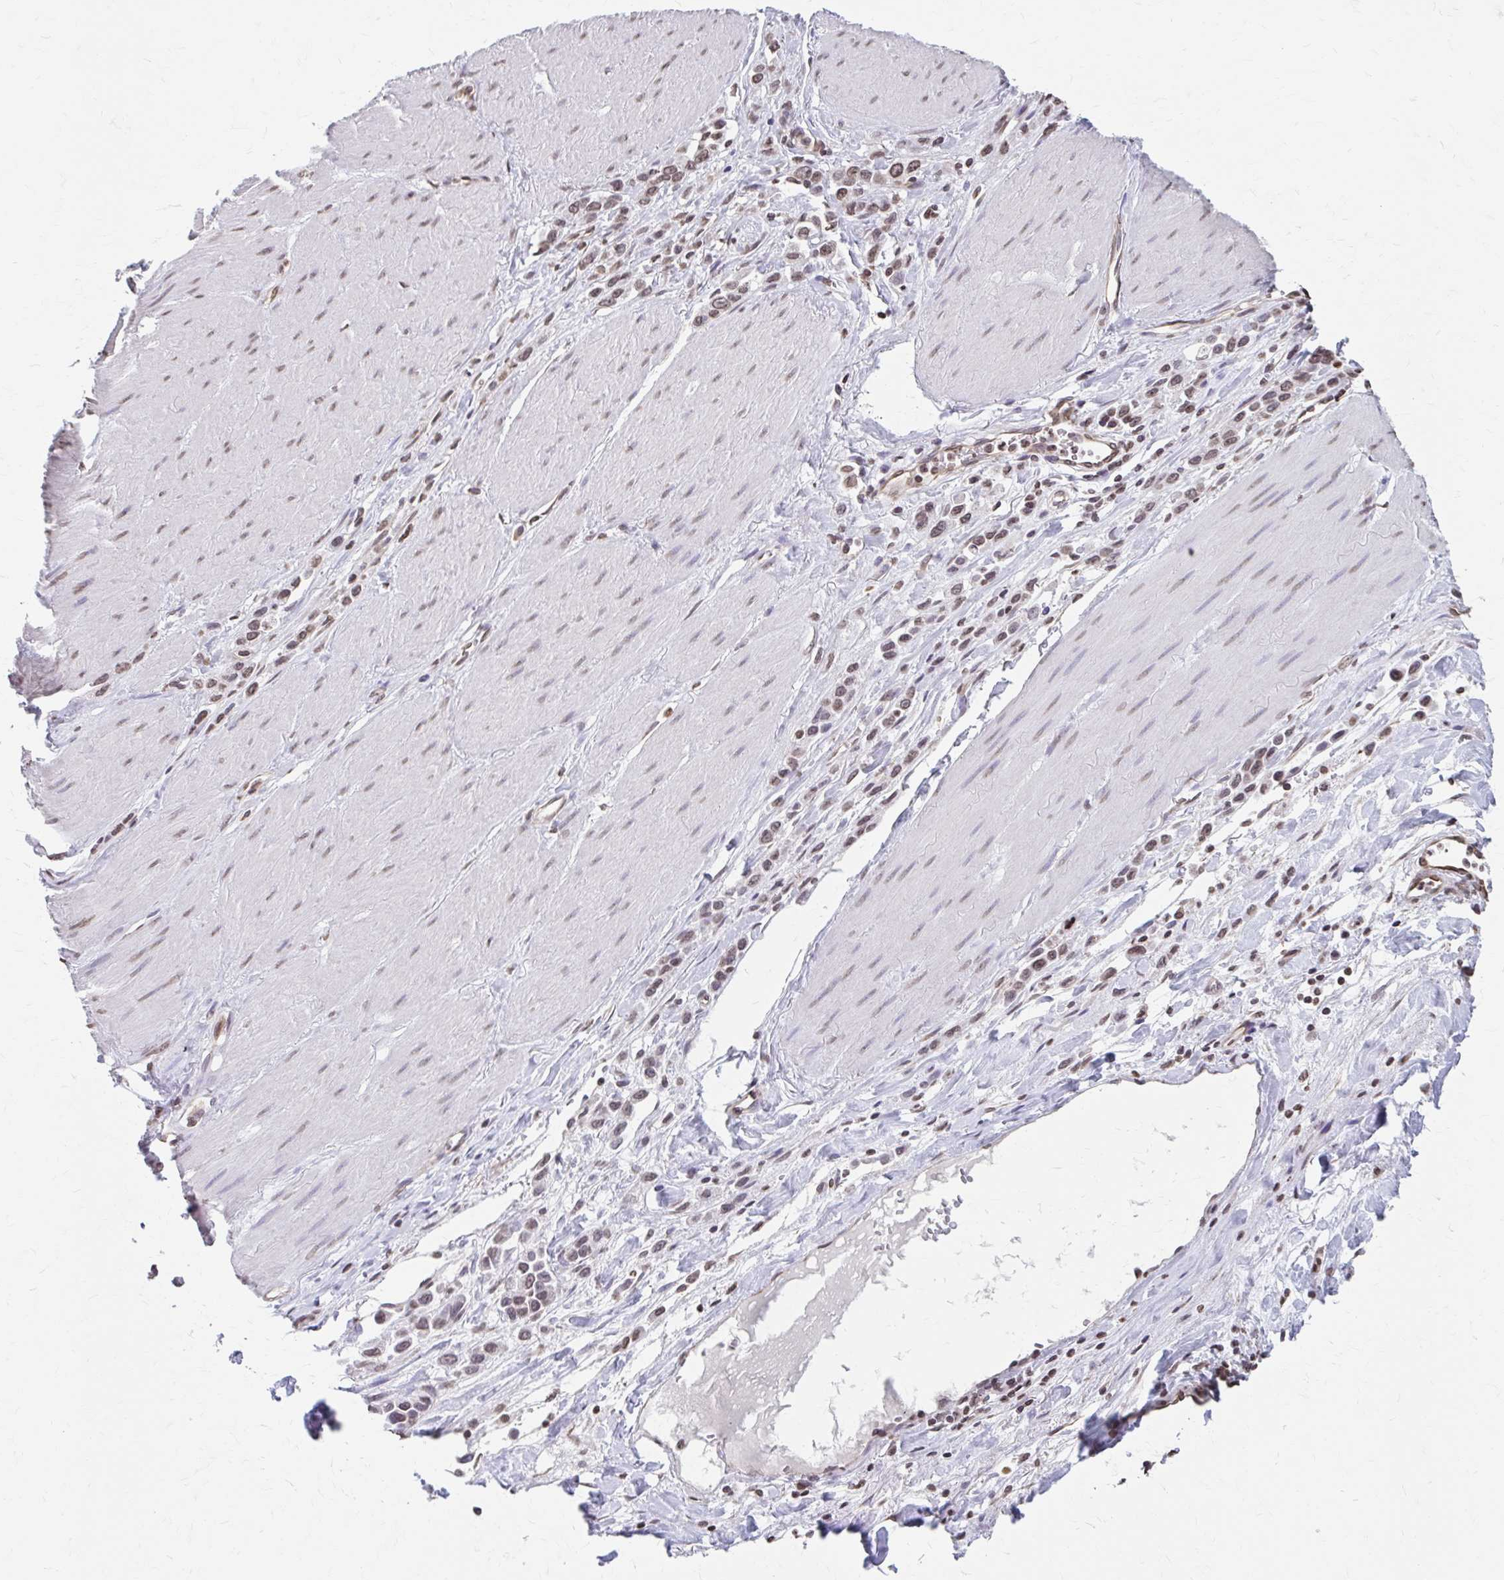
{"staining": {"intensity": "moderate", "quantity": ">75%", "location": "nuclear"}, "tissue": "stomach cancer", "cell_type": "Tumor cells", "image_type": "cancer", "snomed": [{"axis": "morphology", "description": "Adenocarcinoma, NOS"}, {"axis": "topography", "description": "Stomach"}], "caption": "Moderate nuclear expression for a protein is identified in about >75% of tumor cells of adenocarcinoma (stomach) using IHC.", "gene": "ORC3", "patient": {"sex": "male", "age": 47}}